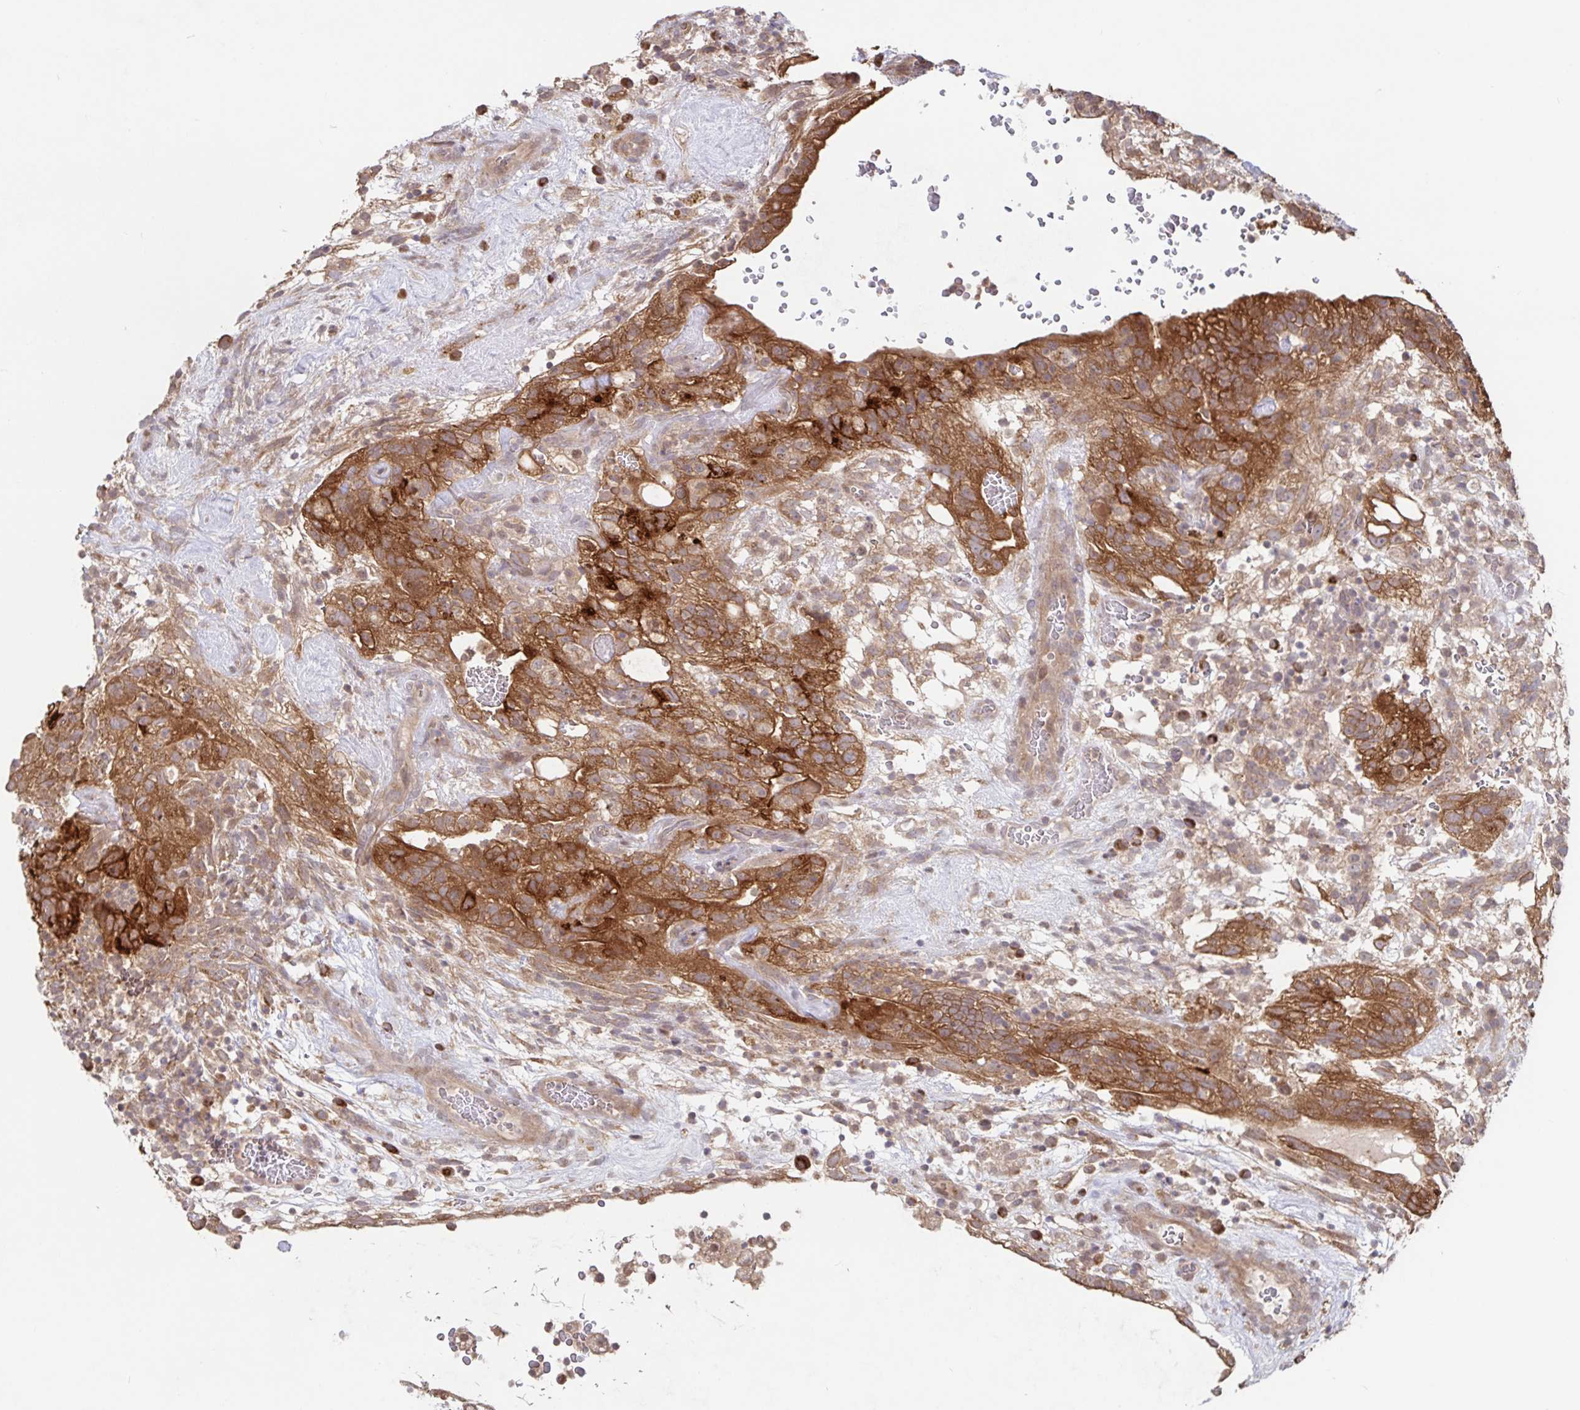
{"staining": {"intensity": "moderate", "quantity": ">75%", "location": "cytoplasmic/membranous"}, "tissue": "testis cancer", "cell_type": "Tumor cells", "image_type": "cancer", "snomed": [{"axis": "morphology", "description": "Normal tissue, NOS"}, {"axis": "morphology", "description": "Carcinoma, Embryonal, NOS"}, {"axis": "topography", "description": "Testis"}], "caption": "A photomicrograph of human testis cancer (embryonal carcinoma) stained for a protein reveals moderate cytoplasmic/membranous brown staining in tumor cells.", "gene": "AACS", "patient": {"sex": "male", "age": 32}}